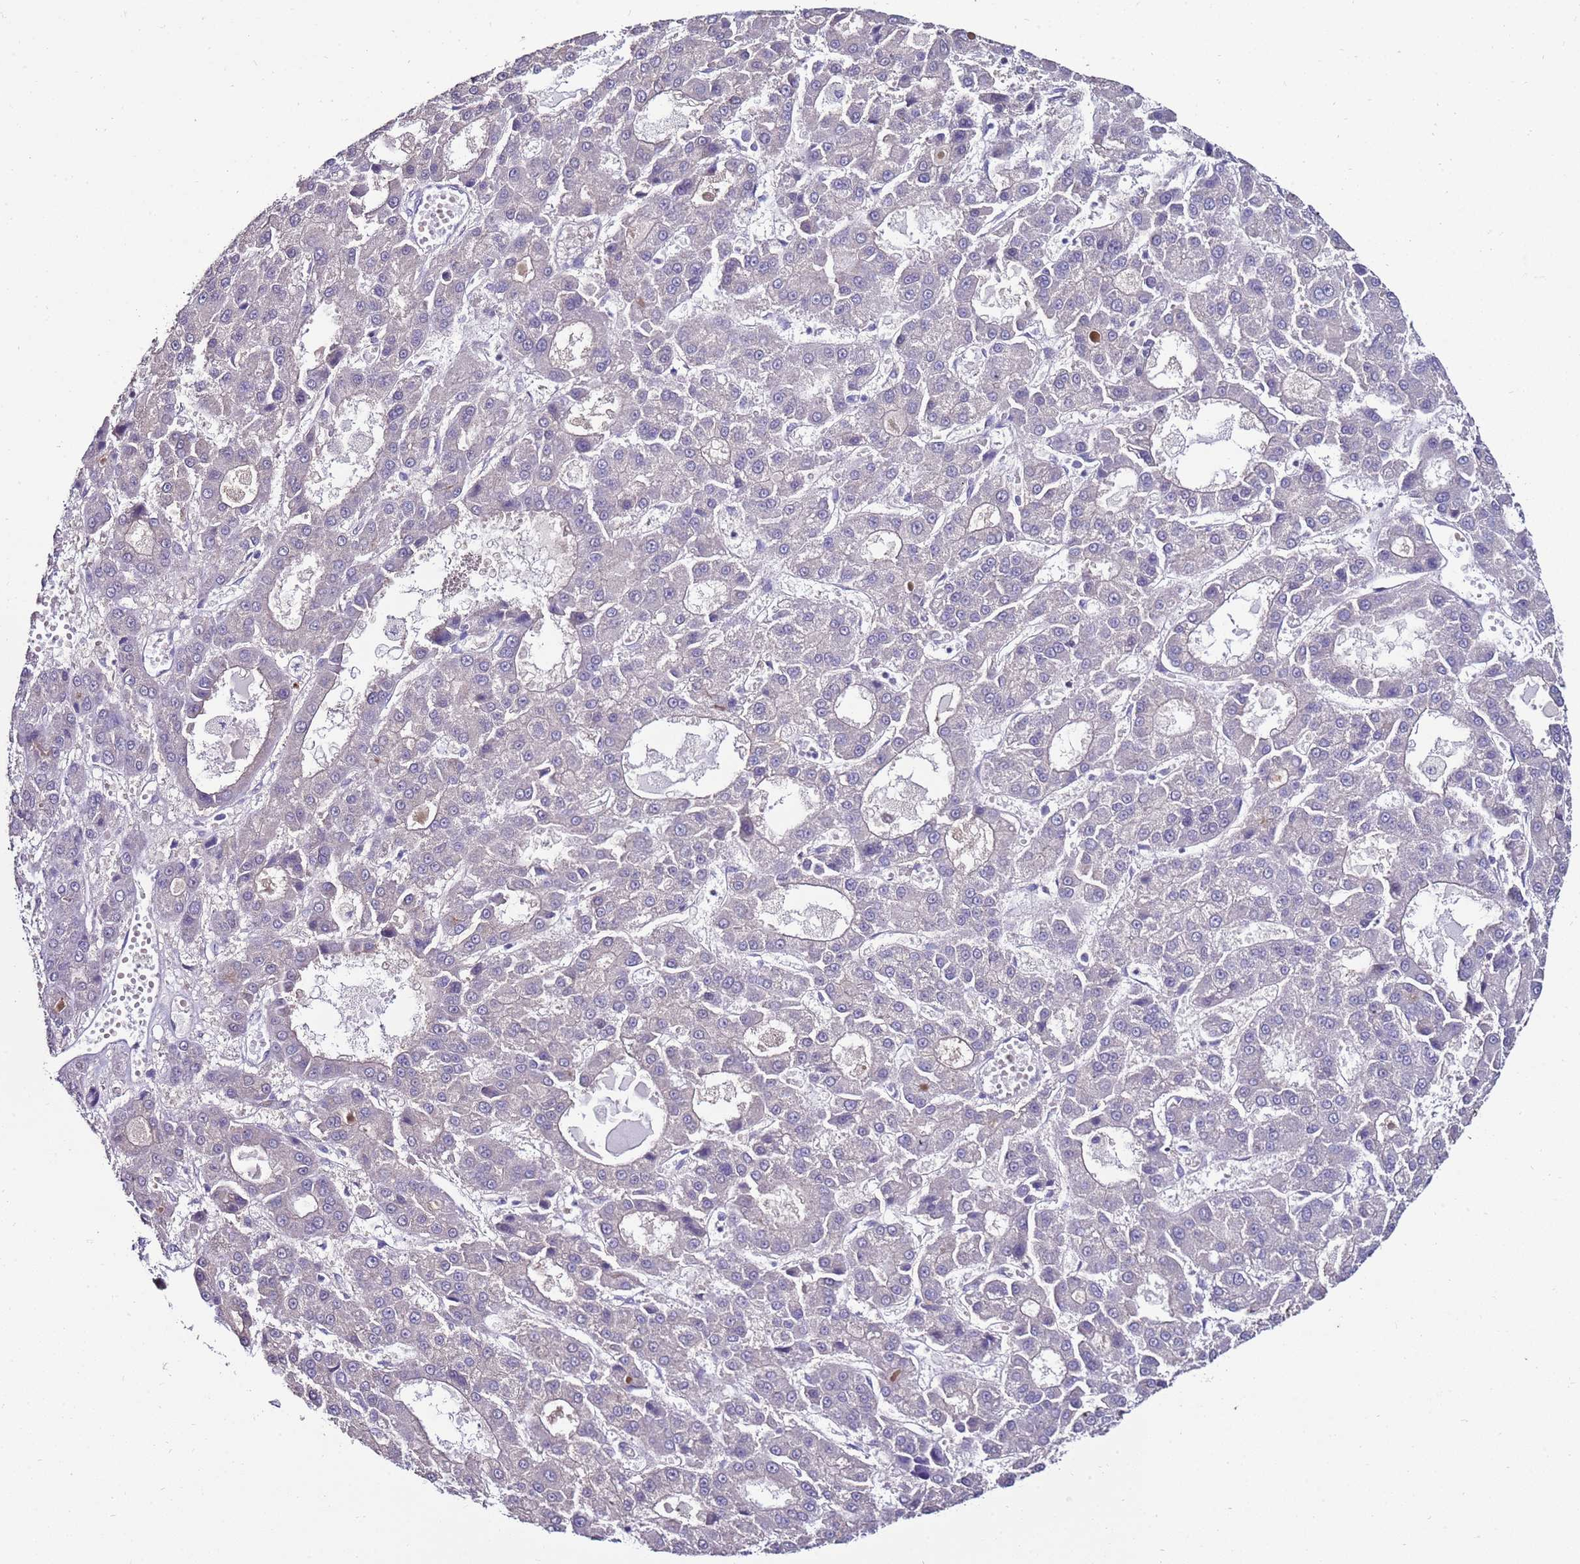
{"staining": {"intensity": "negative", "quantity": "none", "location": "none"}, "tissue": "liver cancer", "cell_type": "Tumor cells", "image_type": "cancer", "snomed": [{"axis": "morphology", "description": "Carcinoma, Hepatocellular, NOS"}, {"axis": "topography", "description": "Liver"}], "caption": "Protein analysis of hepatocellular carcinoma (liver) shows no significant staining in tumor cells.", "gene": "GPN3", "patient": {"sex": "male", "age": 70}}